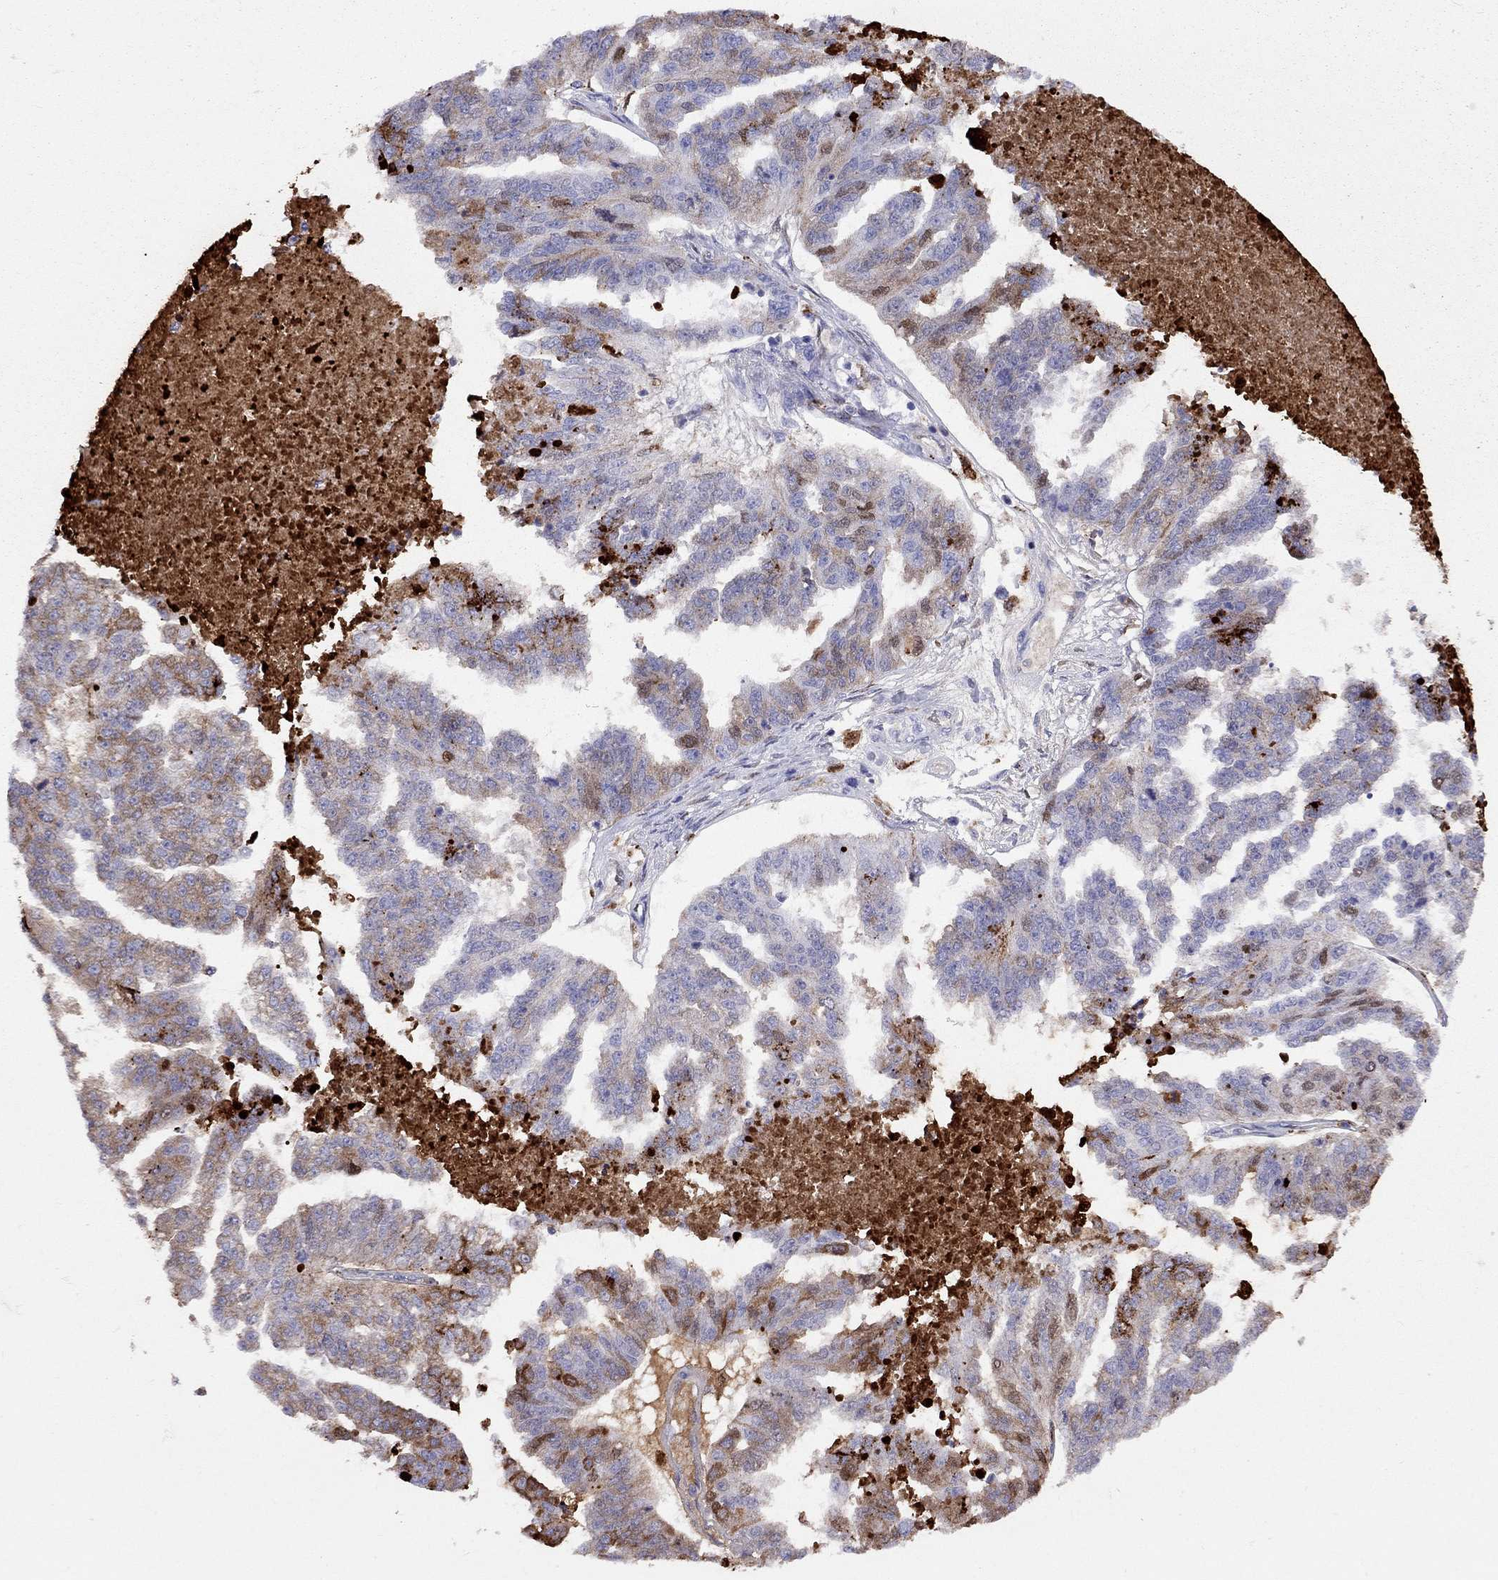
{"staining": {"intensity": "moderate", "quantity": "<25%", "location": "cytoplasmic/membranous"}, "tissue": "ovarian cancer", "cell_type": "Tumor cells", "image_type": "cancer", "snomed": [{"axis": "morphology", "description": "Cystadenocarcinoma, serous, NOS"}, {"axis": "topography", "description": "Ovary"}], "caption": "Protein expression analysis of ovarian serous cystadenocarcinoma shows moderate cytoplasmic/membranous expression in approximately <25% of tumor cells. (brown staining indicates protein expression, while blue staining denotes nuclei).", "gene": "SERPINA3", "patient": {"sex": "female", "age": 58}}